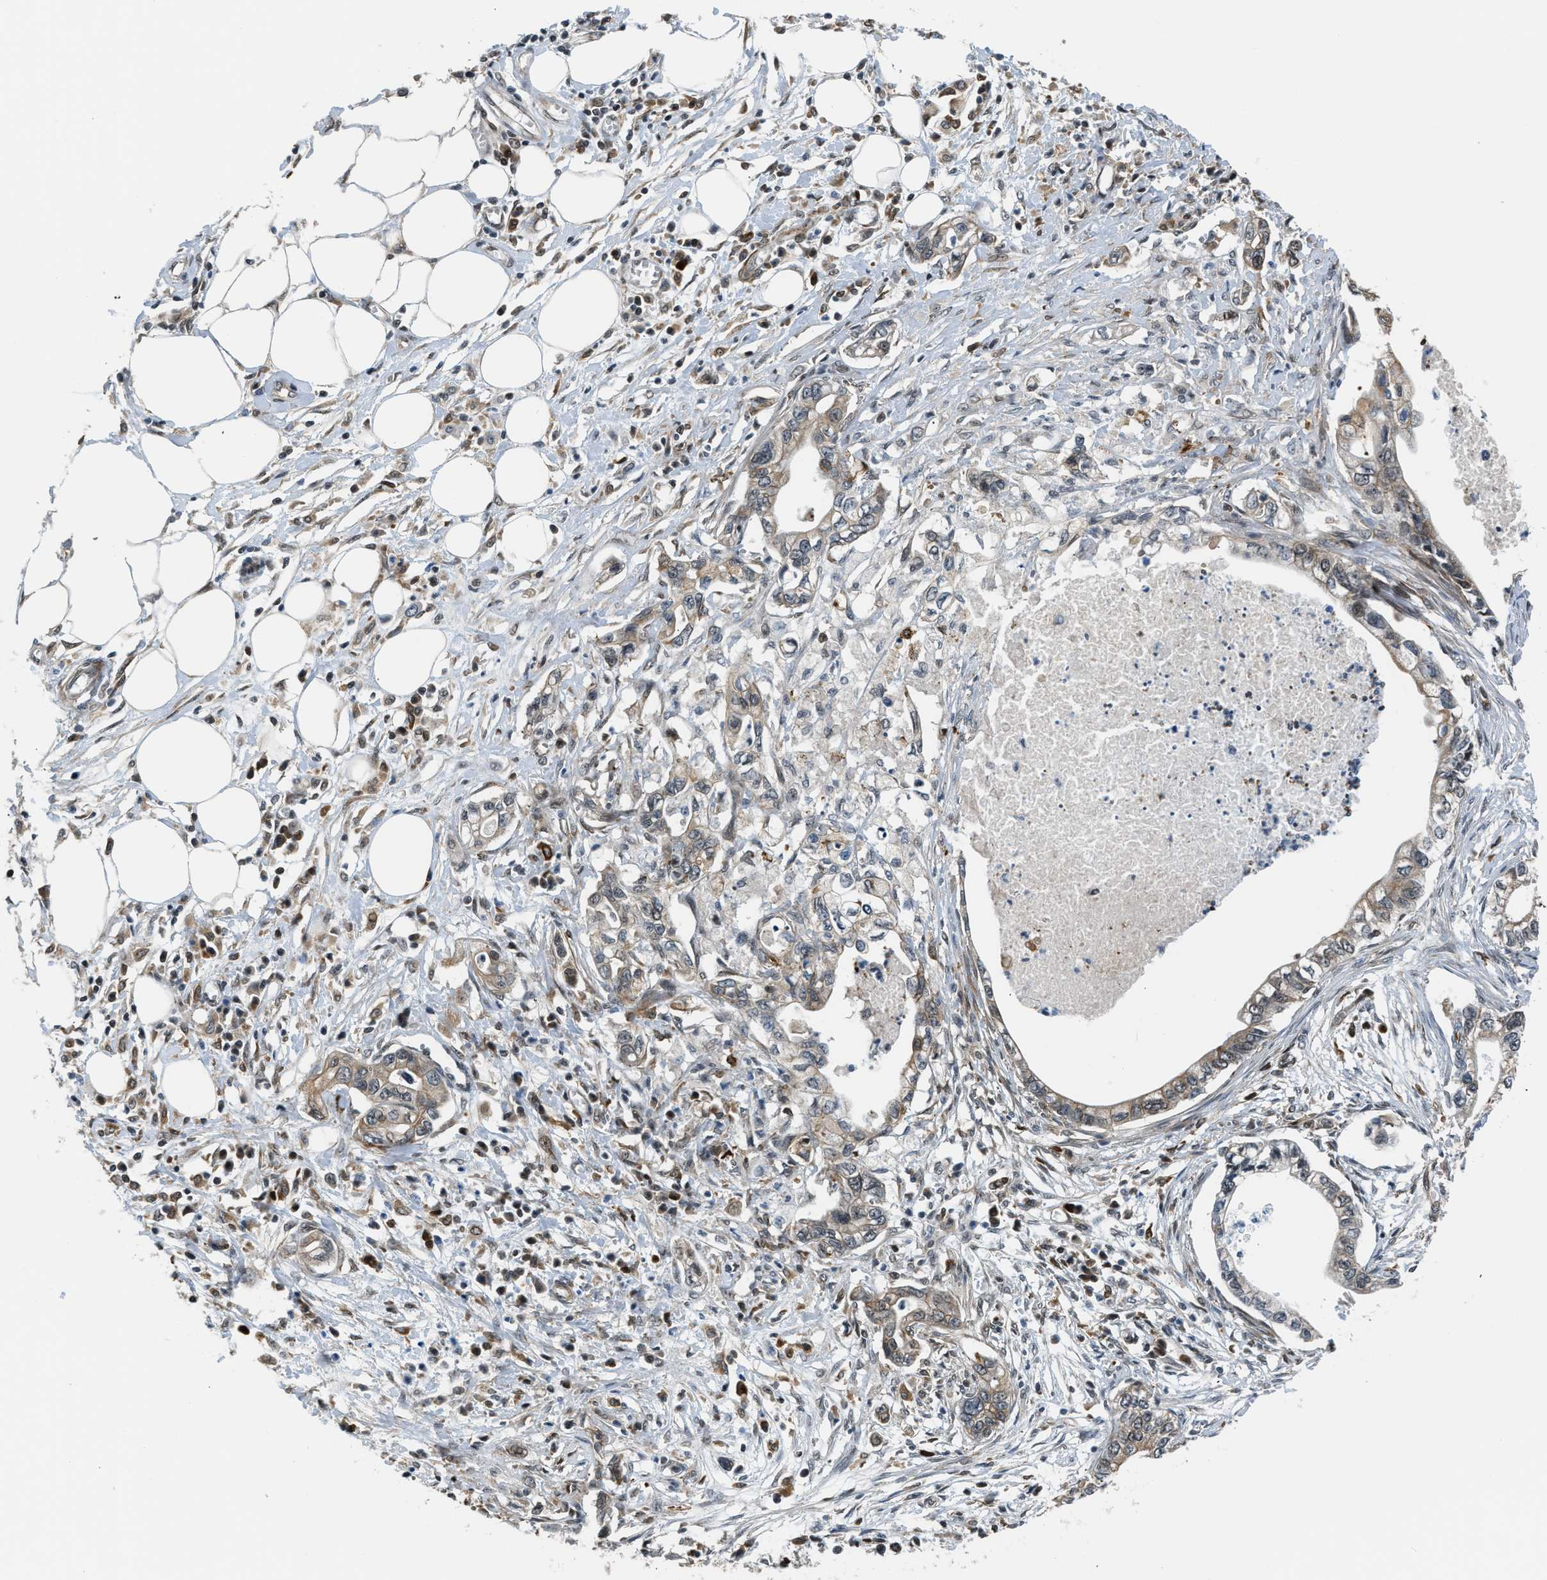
{"staining": {"intensity": "weak", "quantity": "25%-75%", "location": "cytoplasmic/membranous"}, "tissue": "pancreatic cancer", "cell_type": "Tumor cells", "image_type": "cancer", "snomed": [{"axis": "morphology", "description": "Adenocarcinoma, NOS"}, {"axis": "topography", "description": "Pancreas"}], "caption": "A brown stain shows weak cytoplasmic/membranous expression of a protein in human pancreatic cancer tumor cells.", "gene": "RETREG3", "patient": {"sex": "male", "age": 56}}